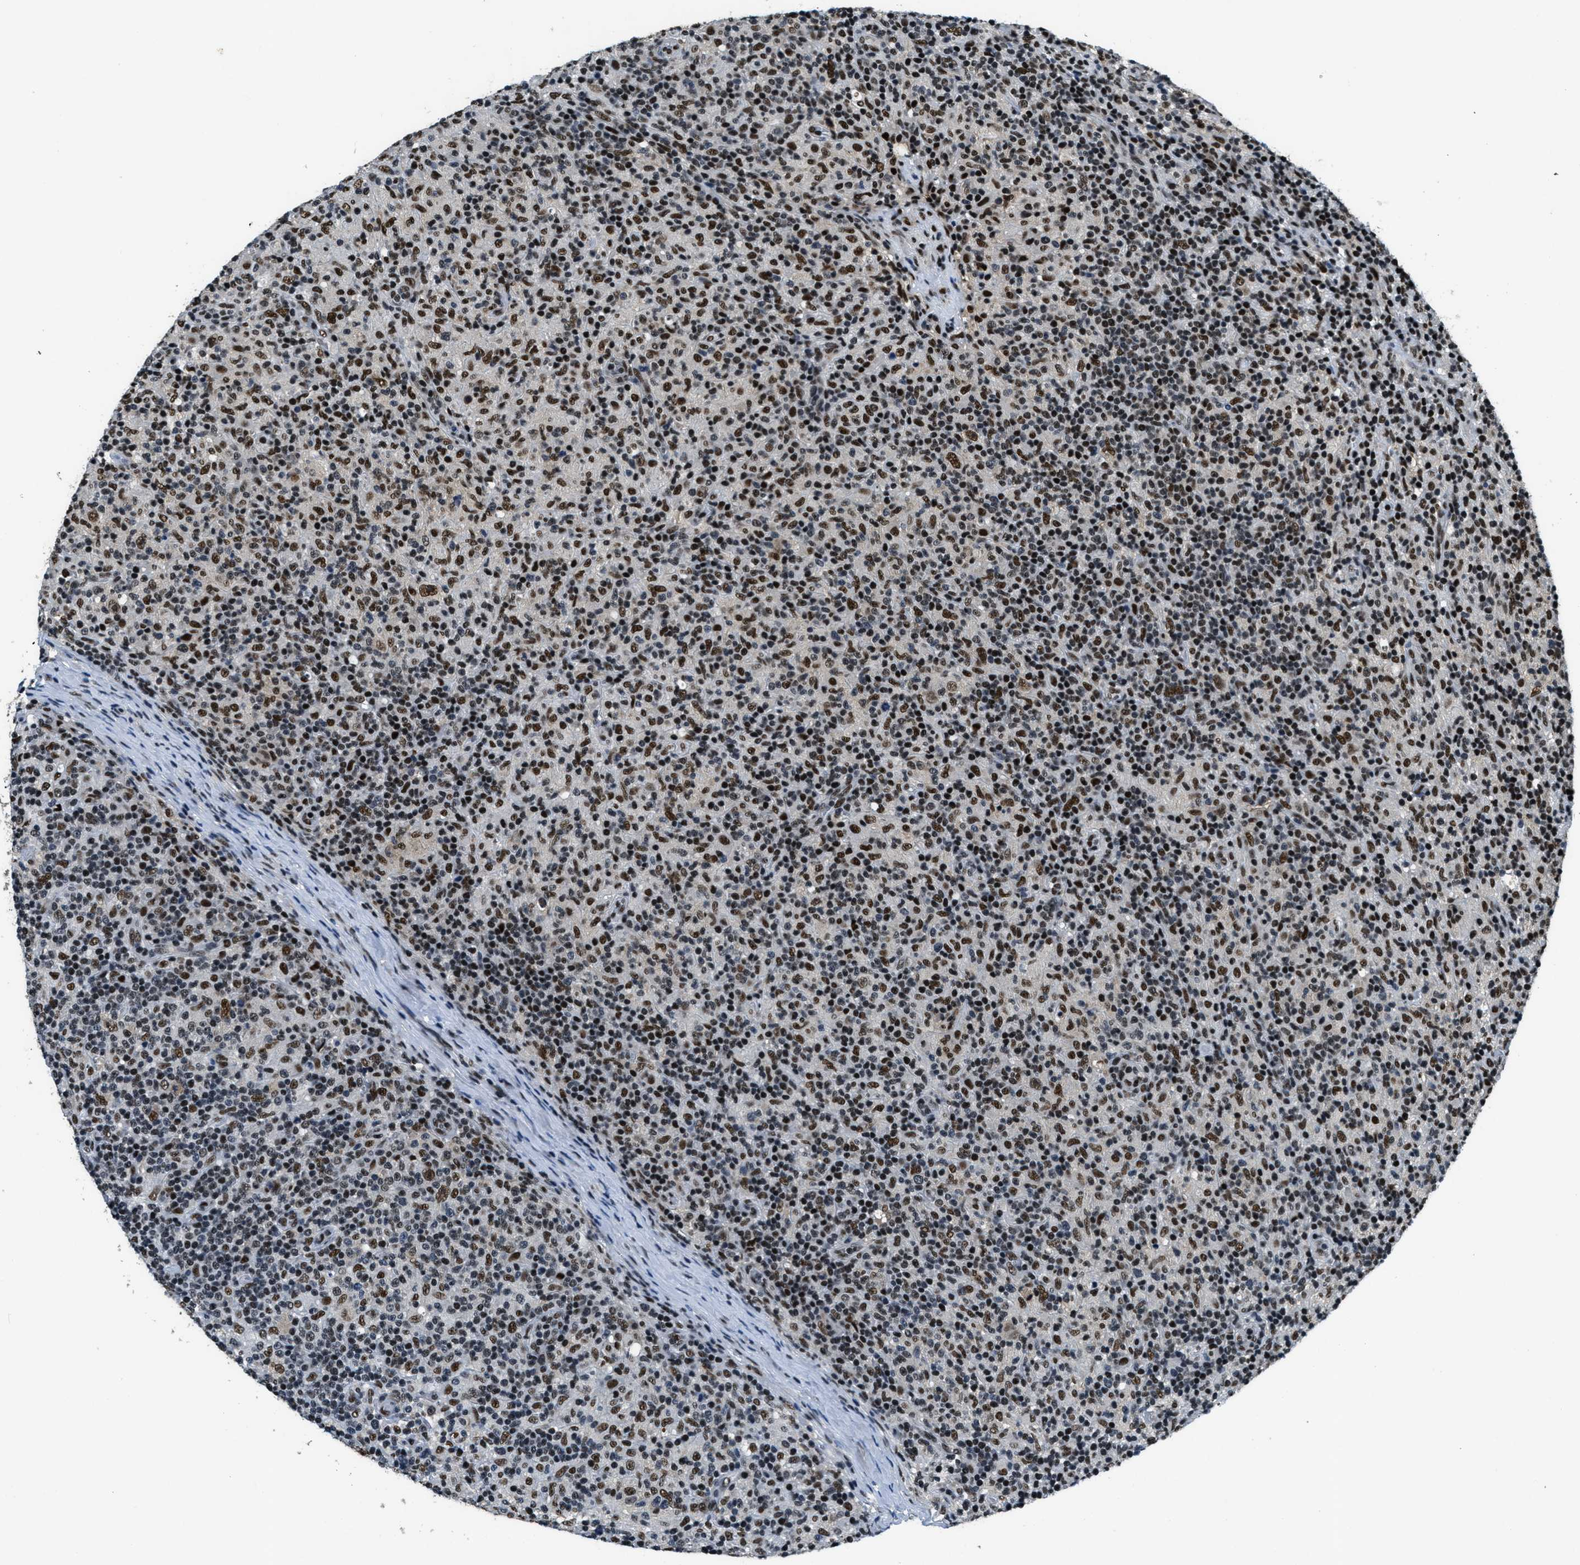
{"staining": {"intensity": "strong", "quantity": ">75%", "location": "nuclear"}, "tissue": "lymphoma", "cell_type": "Tumor cells", "image_type": "cancer", "snomed": [{"axis": "morphology", "description": "Hodgkin's disease, NOS"}, {"axis": "topography", "description": "Lymph node"}], "caption": "Immunohistochemistry micrograph of neoplastic tissue: Hodgkin's disease stained using immunohistochemistry reveals high levels of strong protein expression localized specifically in the nuclear of tumor cells, appearing as a nuclear brown color.", "gene": "SSB", "patient": {"sex": "male", "age": 70}}